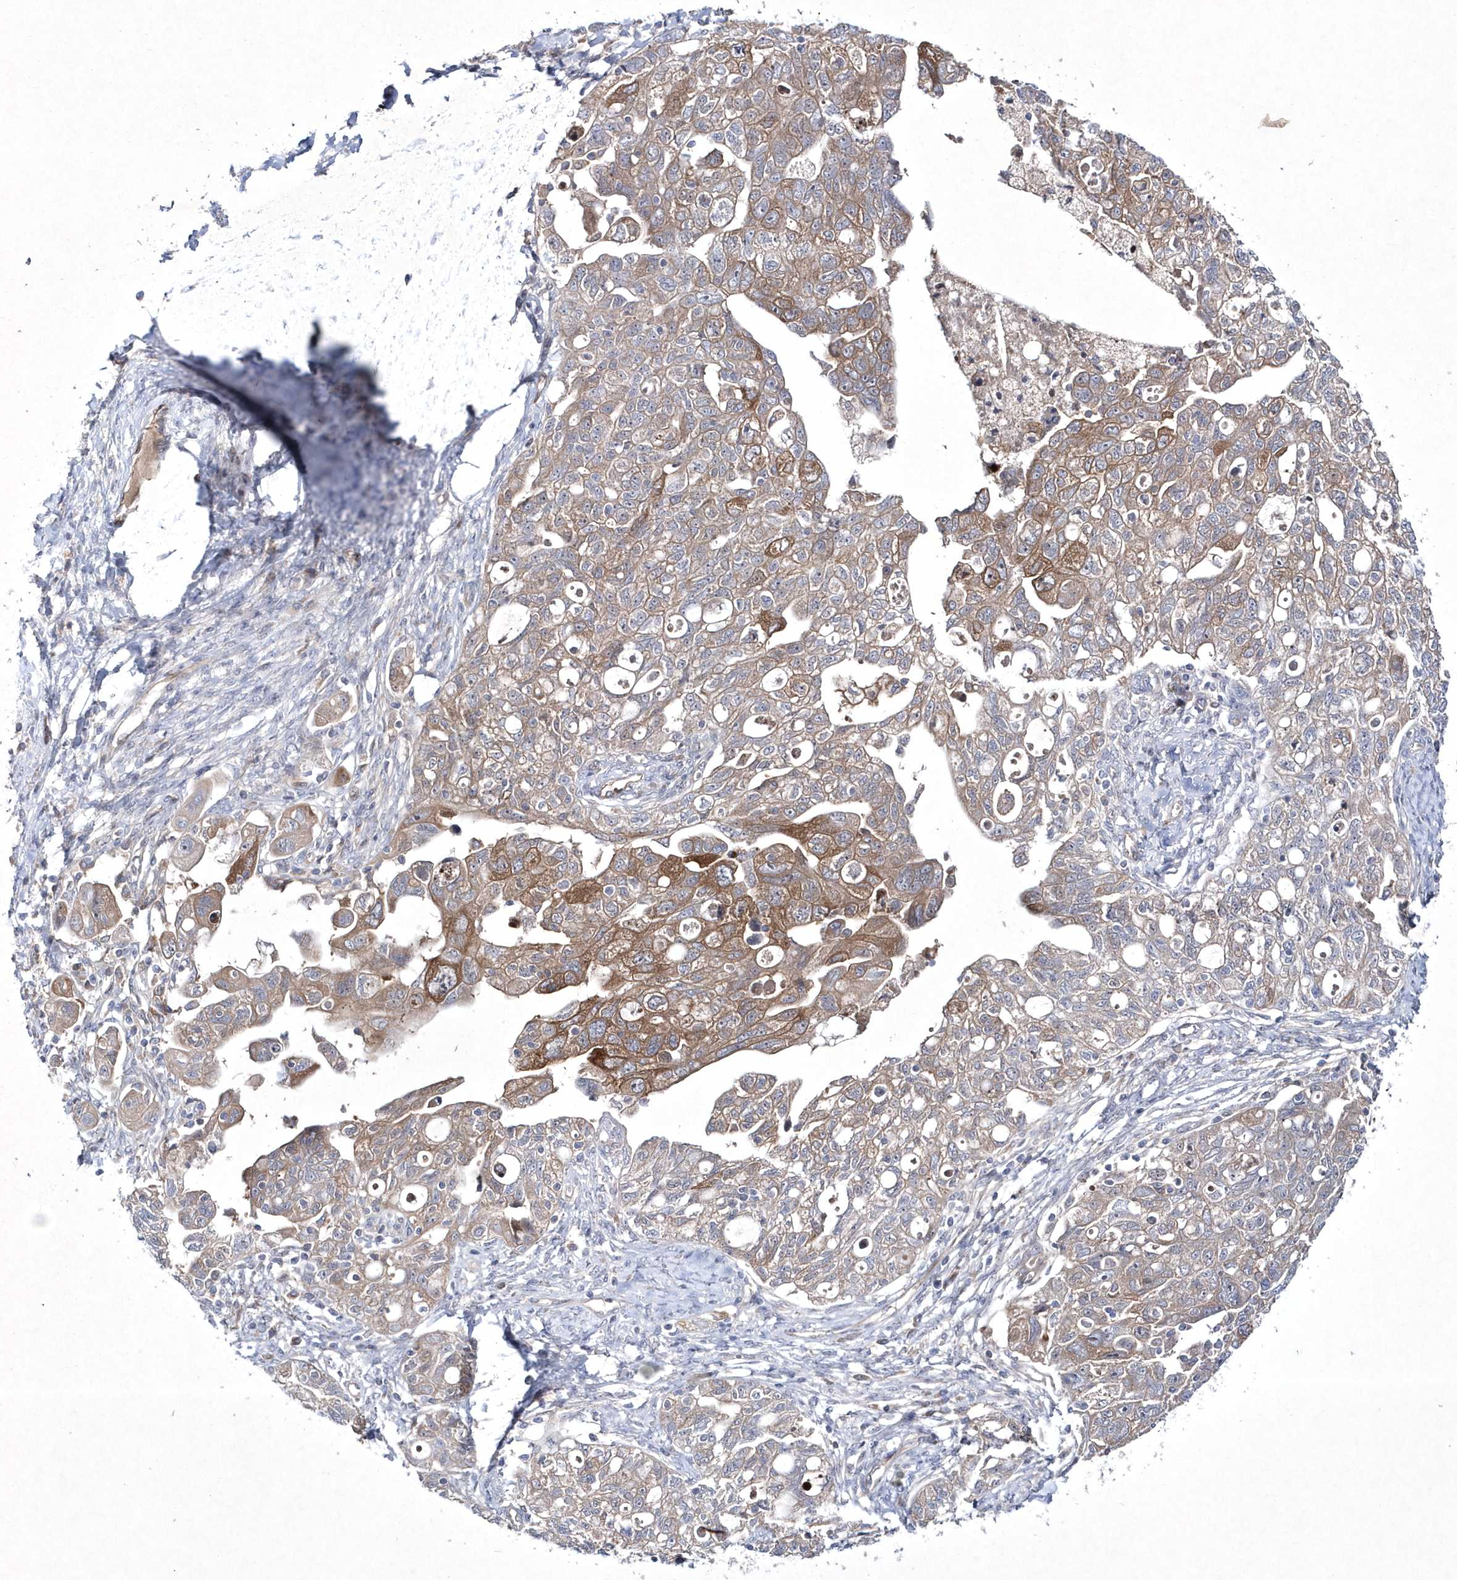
{"staining": {"intensity": "moderate", "quantity": ">75%", "location": "cytoplasmic/membranous"}, "tissue": "ovarian cancer", "cell_type": "Tumor cells", "image_type": "cancer", "snomed": [{"axis": "morphology", "description": "Carcinoma, NOS"}, {"axis": "morphology", "description": "Cystadenocarcinoma, serous, NOS"}, {"axis": "topography", "description": "Ovary"}], "caption": "Immunohistochemistry of ovarian cancer (carcinoma) displays medium levels of moderate cytoplasmic/membranous staining in approximately >75% of tumor cells.", "gene": "DSPP", "patient": {"sex": "female", "age": 69}}